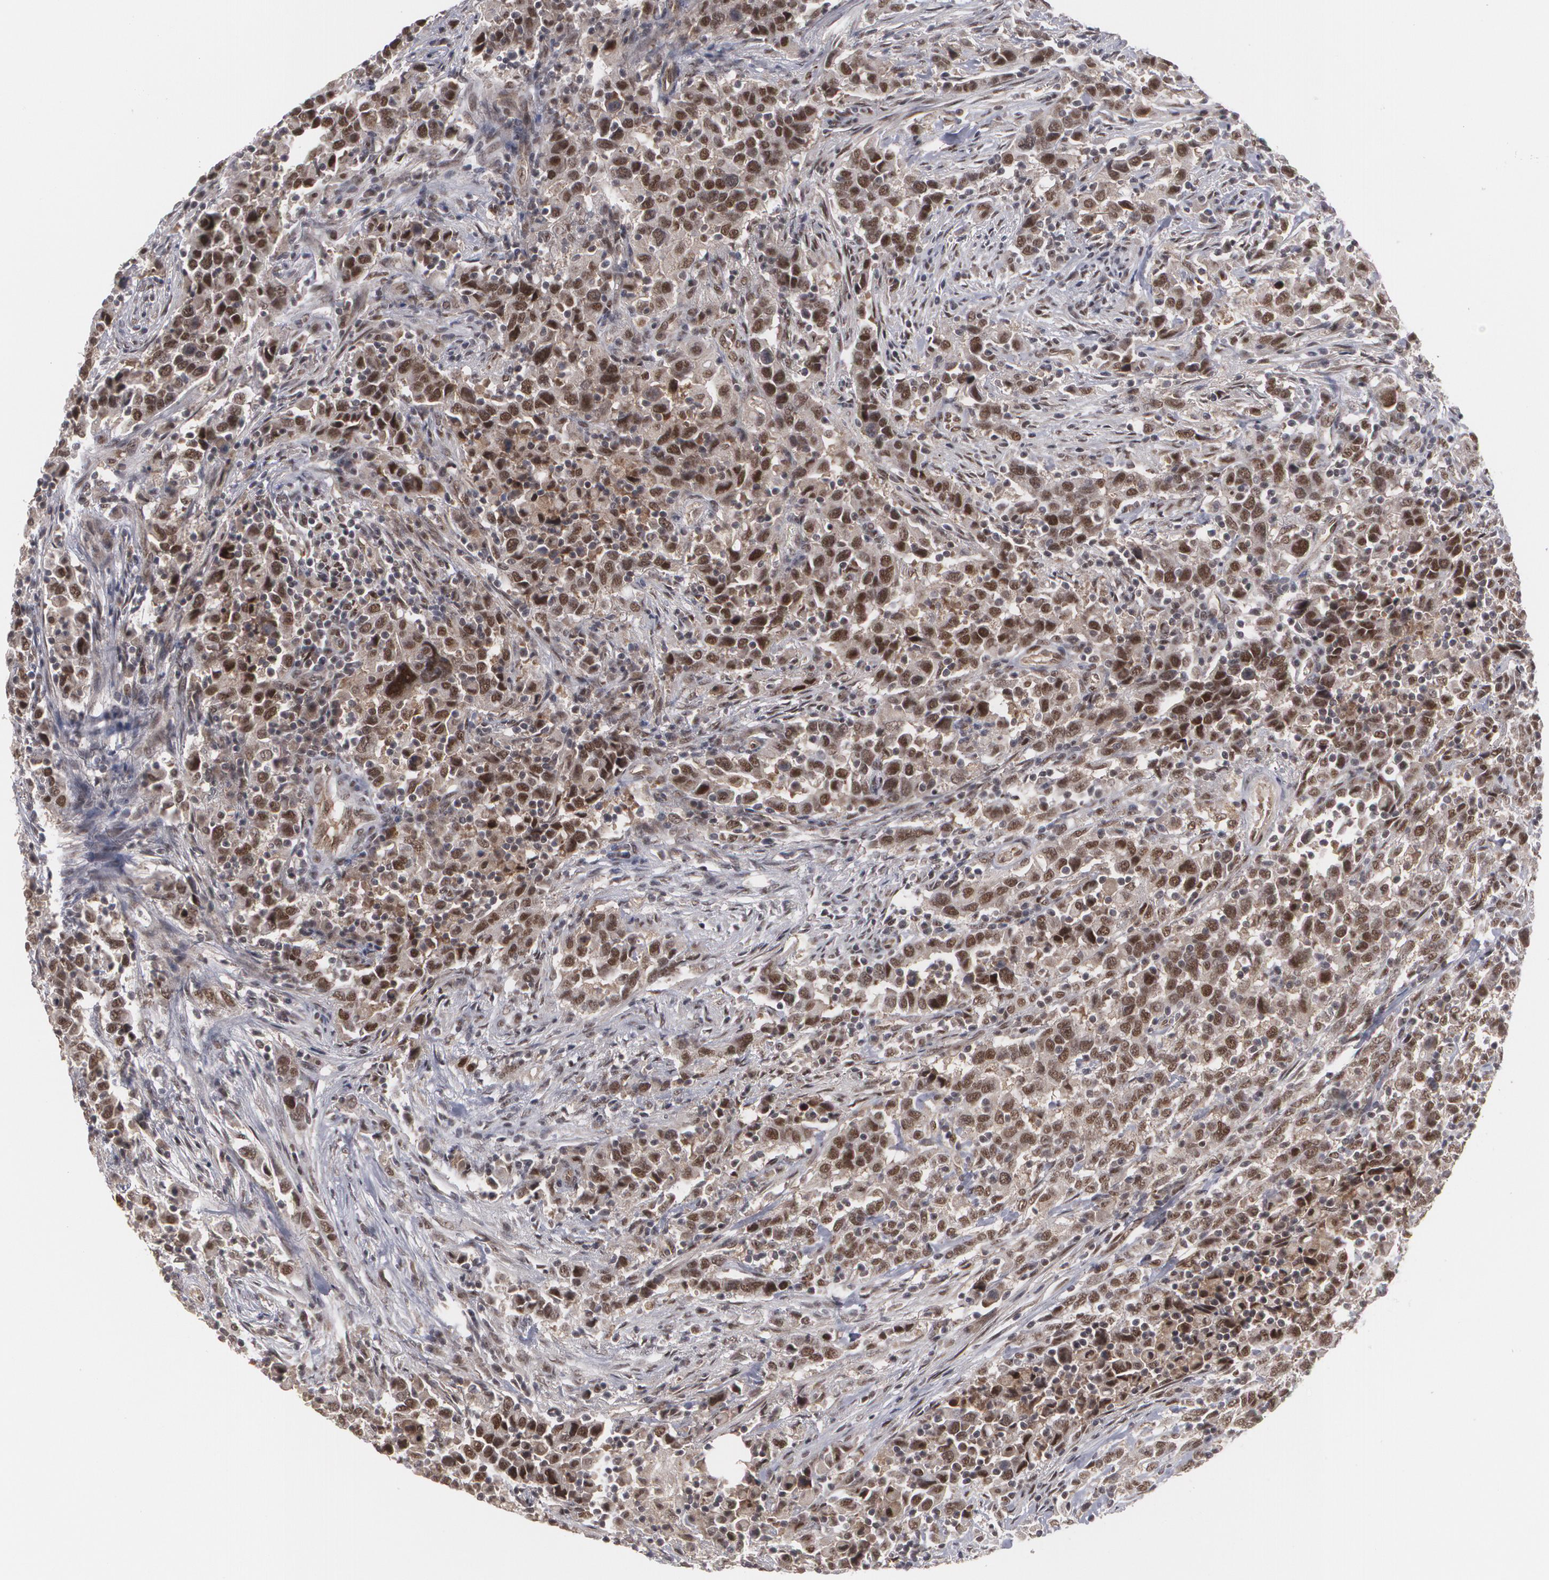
{"staining": {"intensity": "moderate", "quantity": ">75%", "location": "nuclear"}, "tissue": "urothelial cancer", "cell_type": "Tumor cells", "image_type": "cancer", "snomed": [{"axis": "morphology", "description": "Urothelial carcinoma, High grade"}, {"axis": "topography", "description": "Urinary bladder"}], "caption": "Human urothelial carcinoma (high-grade) stained with a brown dye displays moderate nuclear positive staining in about >75% of tumor cells.", "gene": "INTS6", "patient": {"sex": "male", "age": 61}}